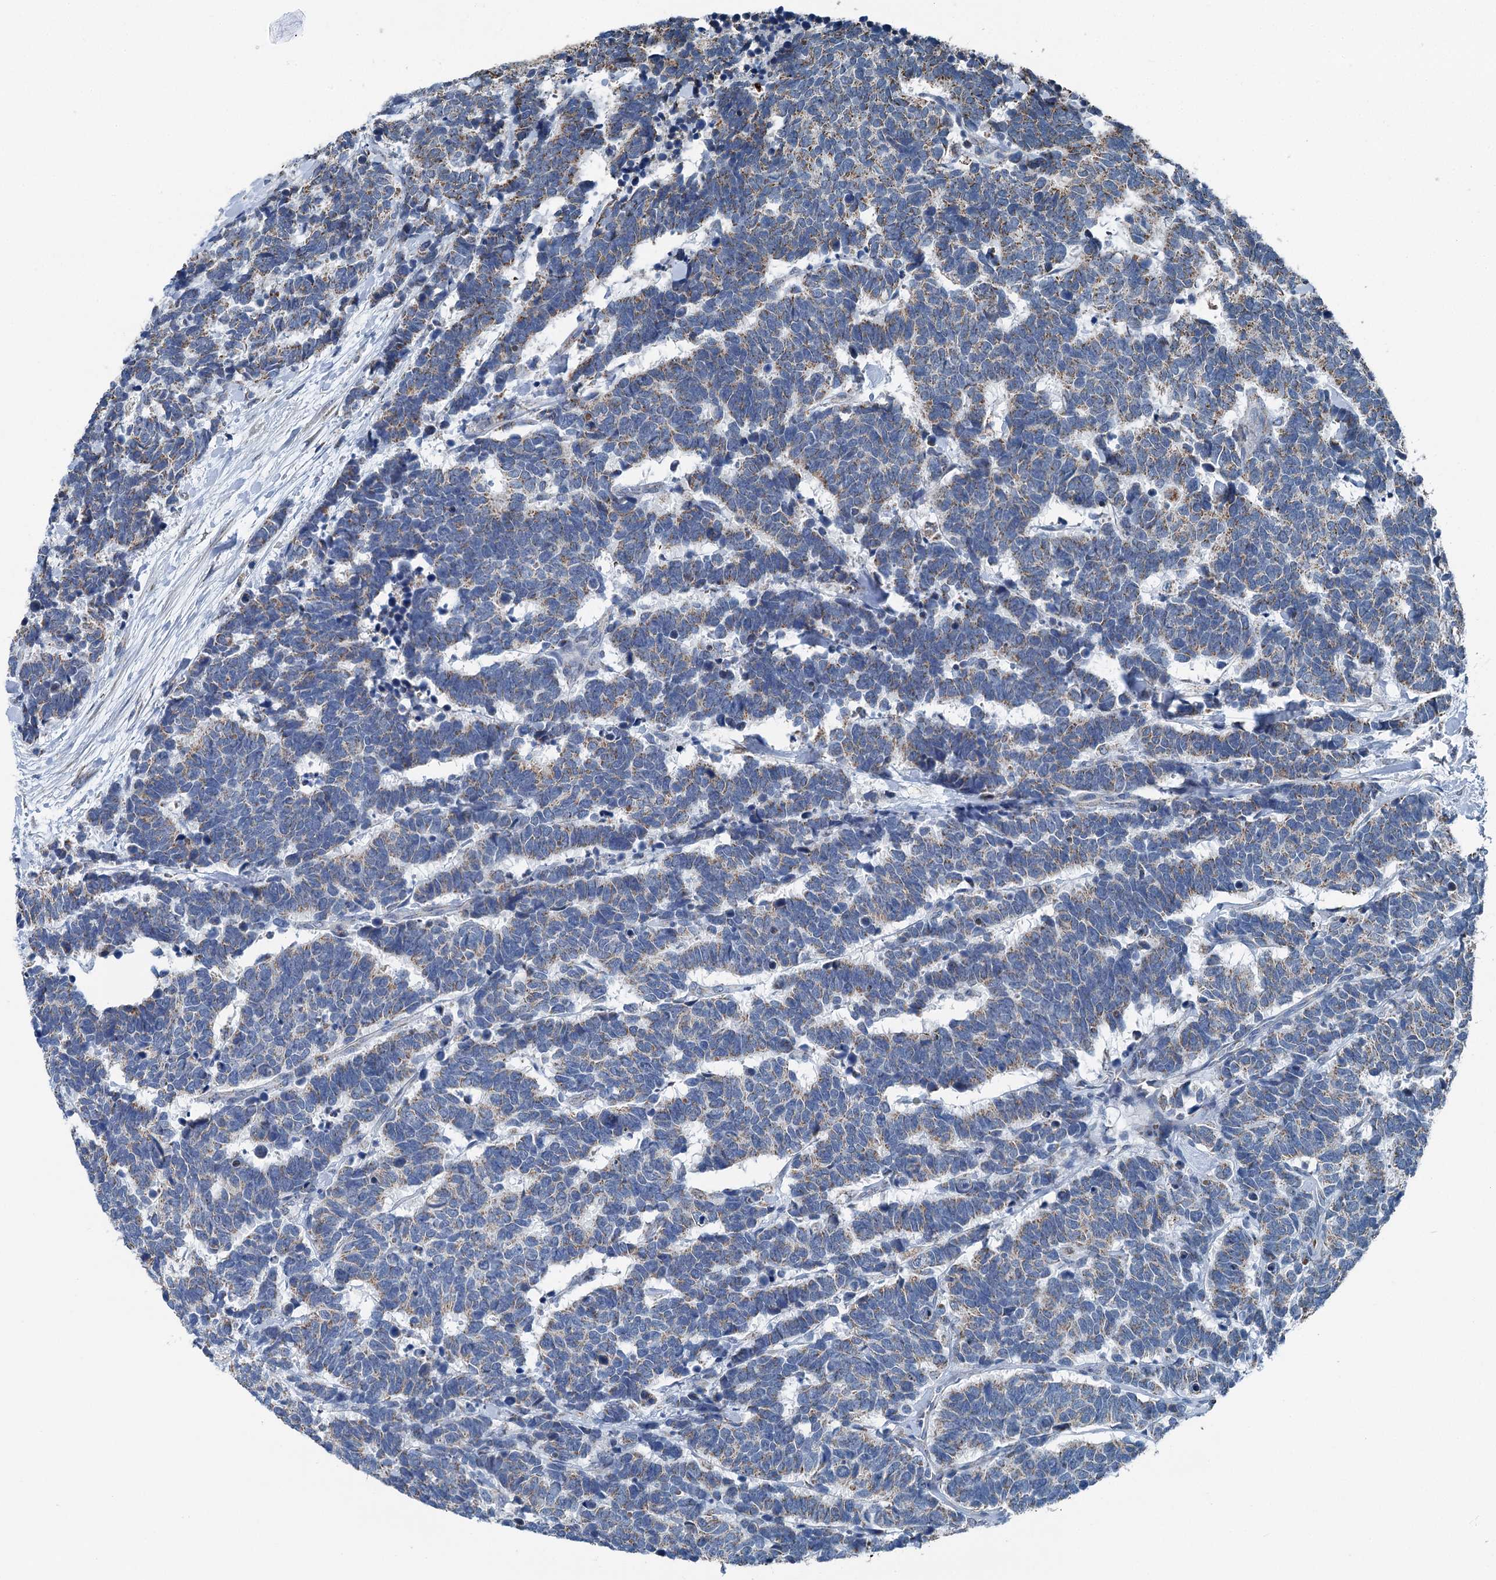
{"staining": {"intensity": "weak", "quantity": "25%-75%", "location": "cytoplasmic/membranous"}, "tissue": "carcinoid", "cell_type": "Tumor cells", "image_type": "cancer", "snomed": [{"axis": "morphology", "description": "Carcinoma, NOS"}, {"axis": "morphology", "description": "Carcinoid, malignant, NOS"}, {"axis": "topography", "description": "Urinary bladder"}], "caption": "Malignant carcinoid was stained to show a protein in brown. There is low levels of weak cytoplasmic/membranous expression in approximately 25%-75% of tumor cells.", "gene": "TRPT1", "patient": {"sex": "male", "age": 57}}